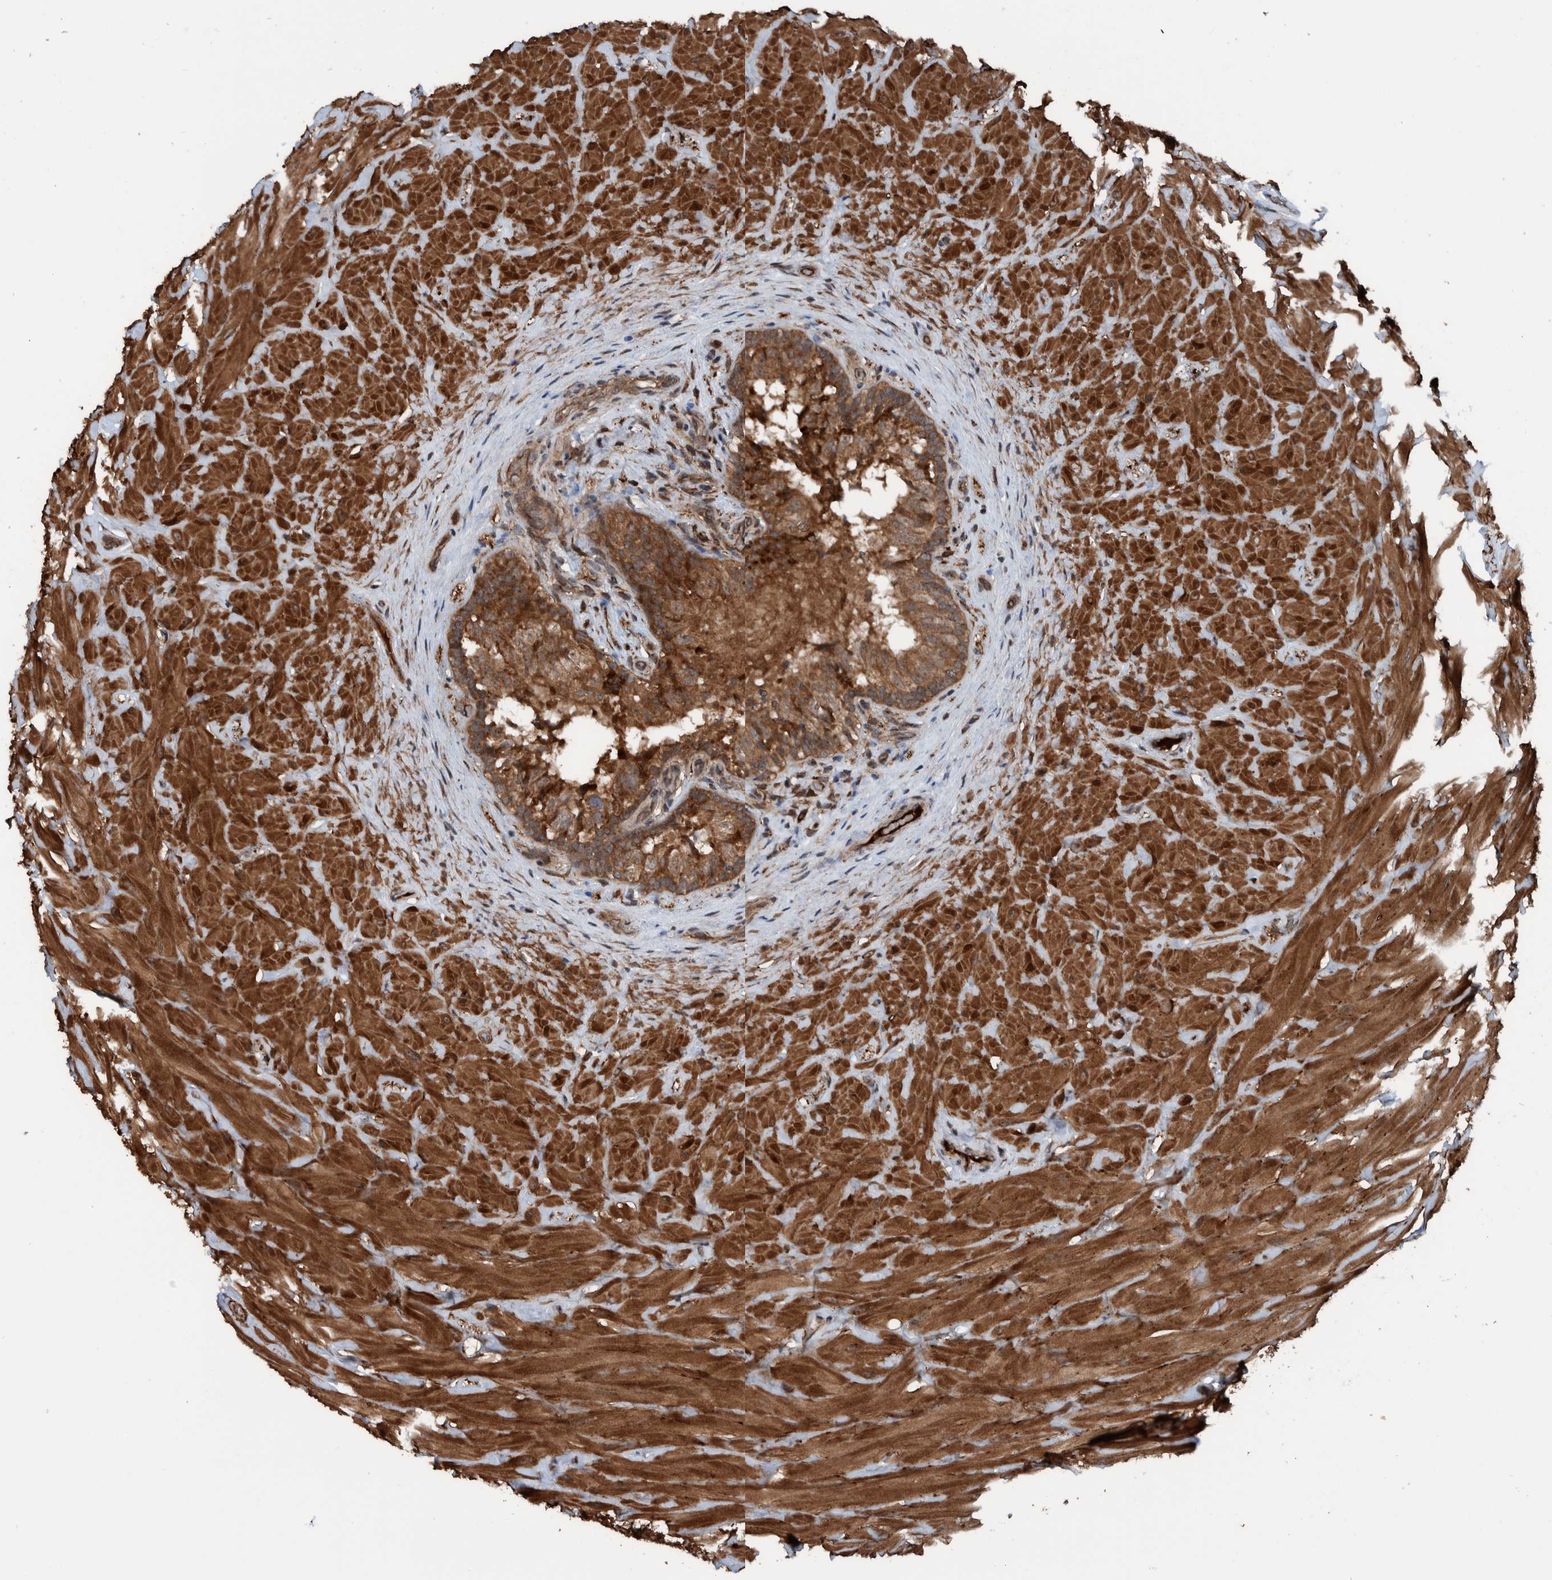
{"staining": {"intensity": "moderate", "quantity": ">75%", "location": "cytoplasmic/membranous"}, "tissue": "epididymis", "cell_type": "Glandular cells", "image_type": "normal", "snomed": [{"axis": "morphology", "description": "Normal tissue, NOS"}, {"axis": "topography", "description": "Soft tissue"}, {"axis": "topography", "description": "Epididymis"}], "caption": "Benign epididymis reveals moderate cytoplasmic/membranous positivity in approximately >75% of glandular cells.", "gene": "CUEDC1", "patient": {"sex": "male", "age": 26}}